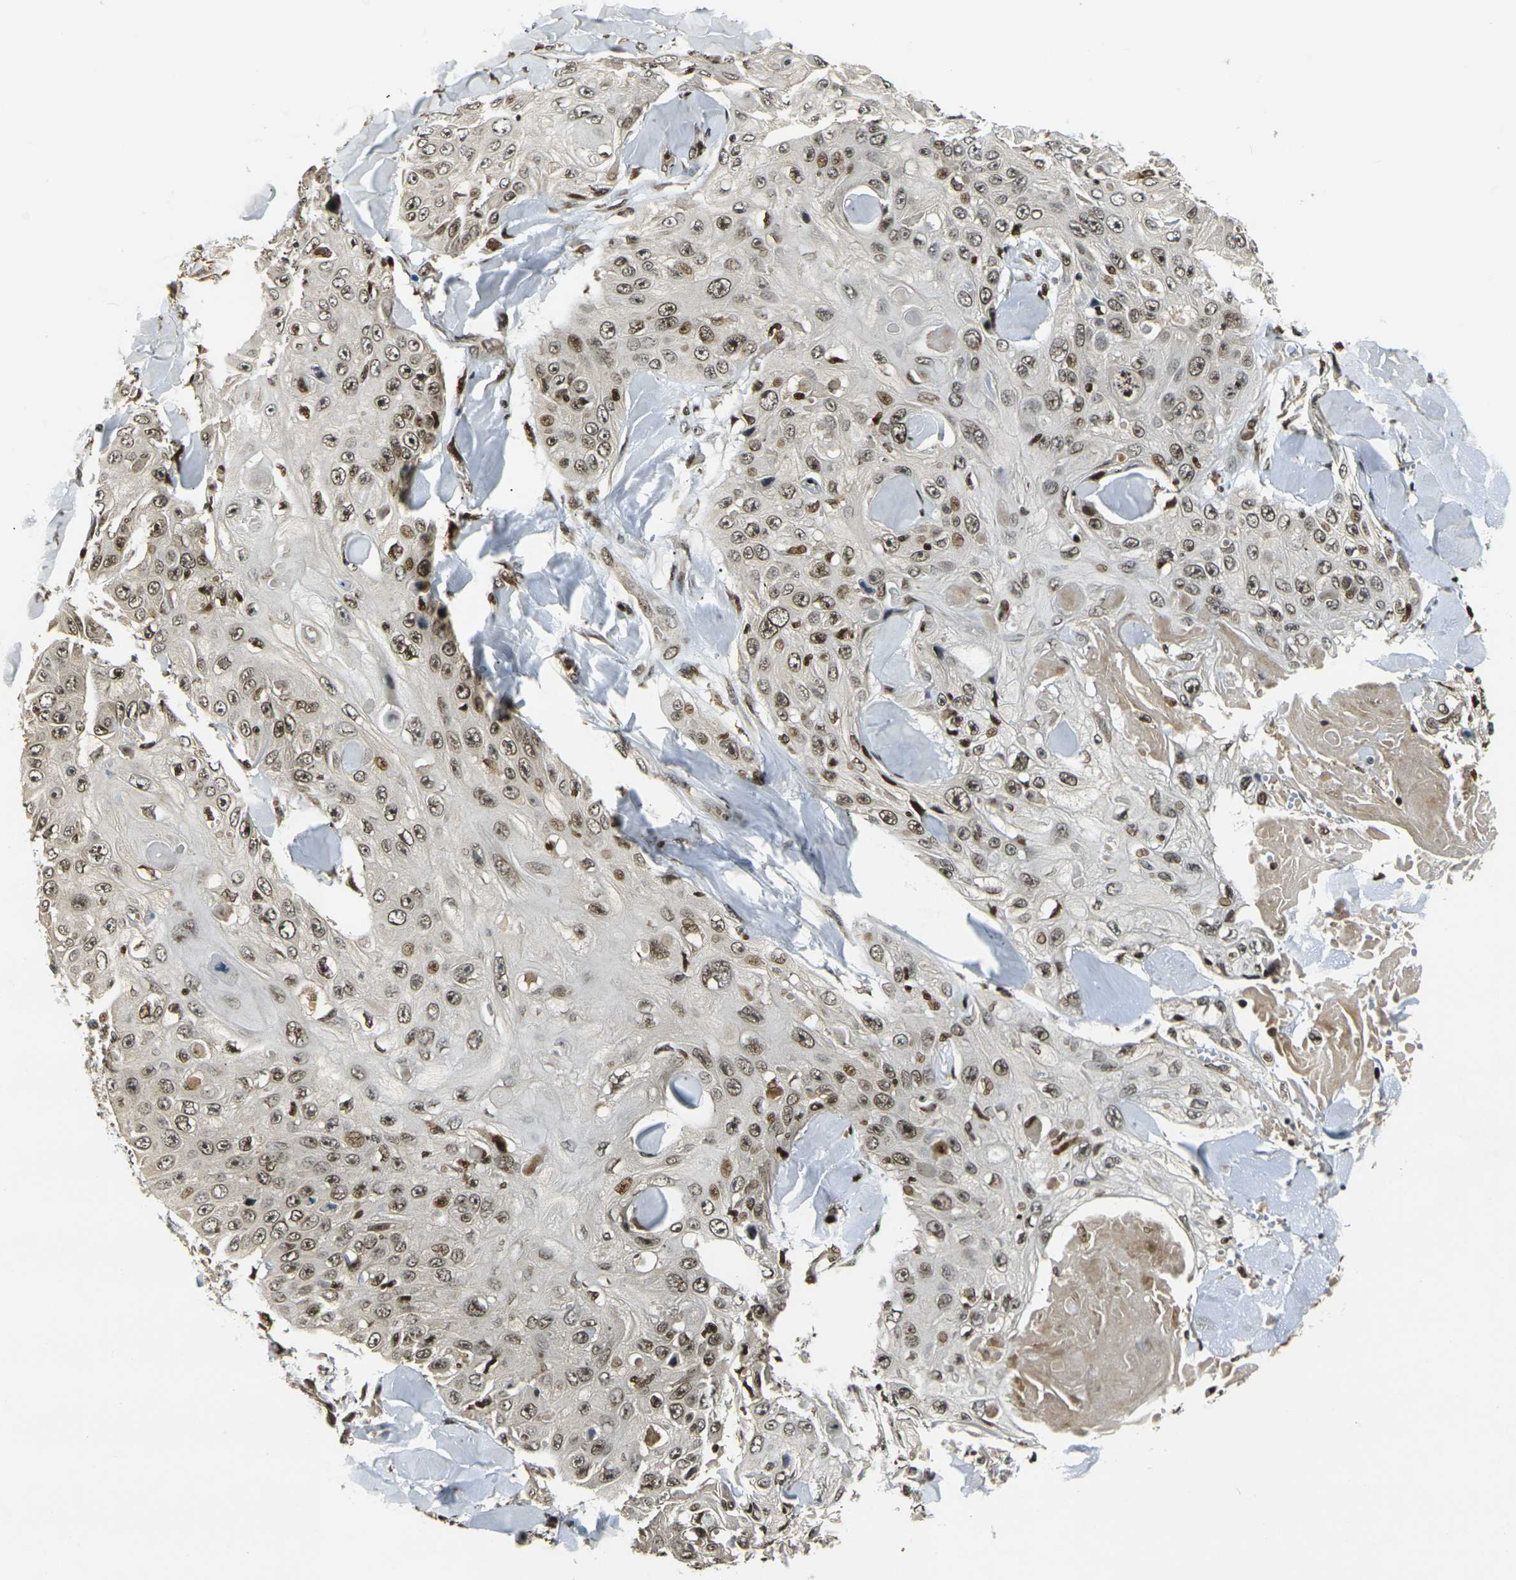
{"staining": {"intensity": "moderate", "quantity": ">75%", "location": "nuclear"}, "tissue": "skin cancer", "cell_type": "Tumor cells", "image_type": "cancer", "snomed": [{"axis": "morphology", "description": "Squamous cell carcinoma, NOS"}, {"axis": "topography", "description": "Skin"}], "caption": "Skin cancer (squamous cell carcinoma) stained with a protein marker exhibits moderate staining in tumor cells.", "gene": "ACTL6A", "patient": {"sex": "male", "age": 86}}